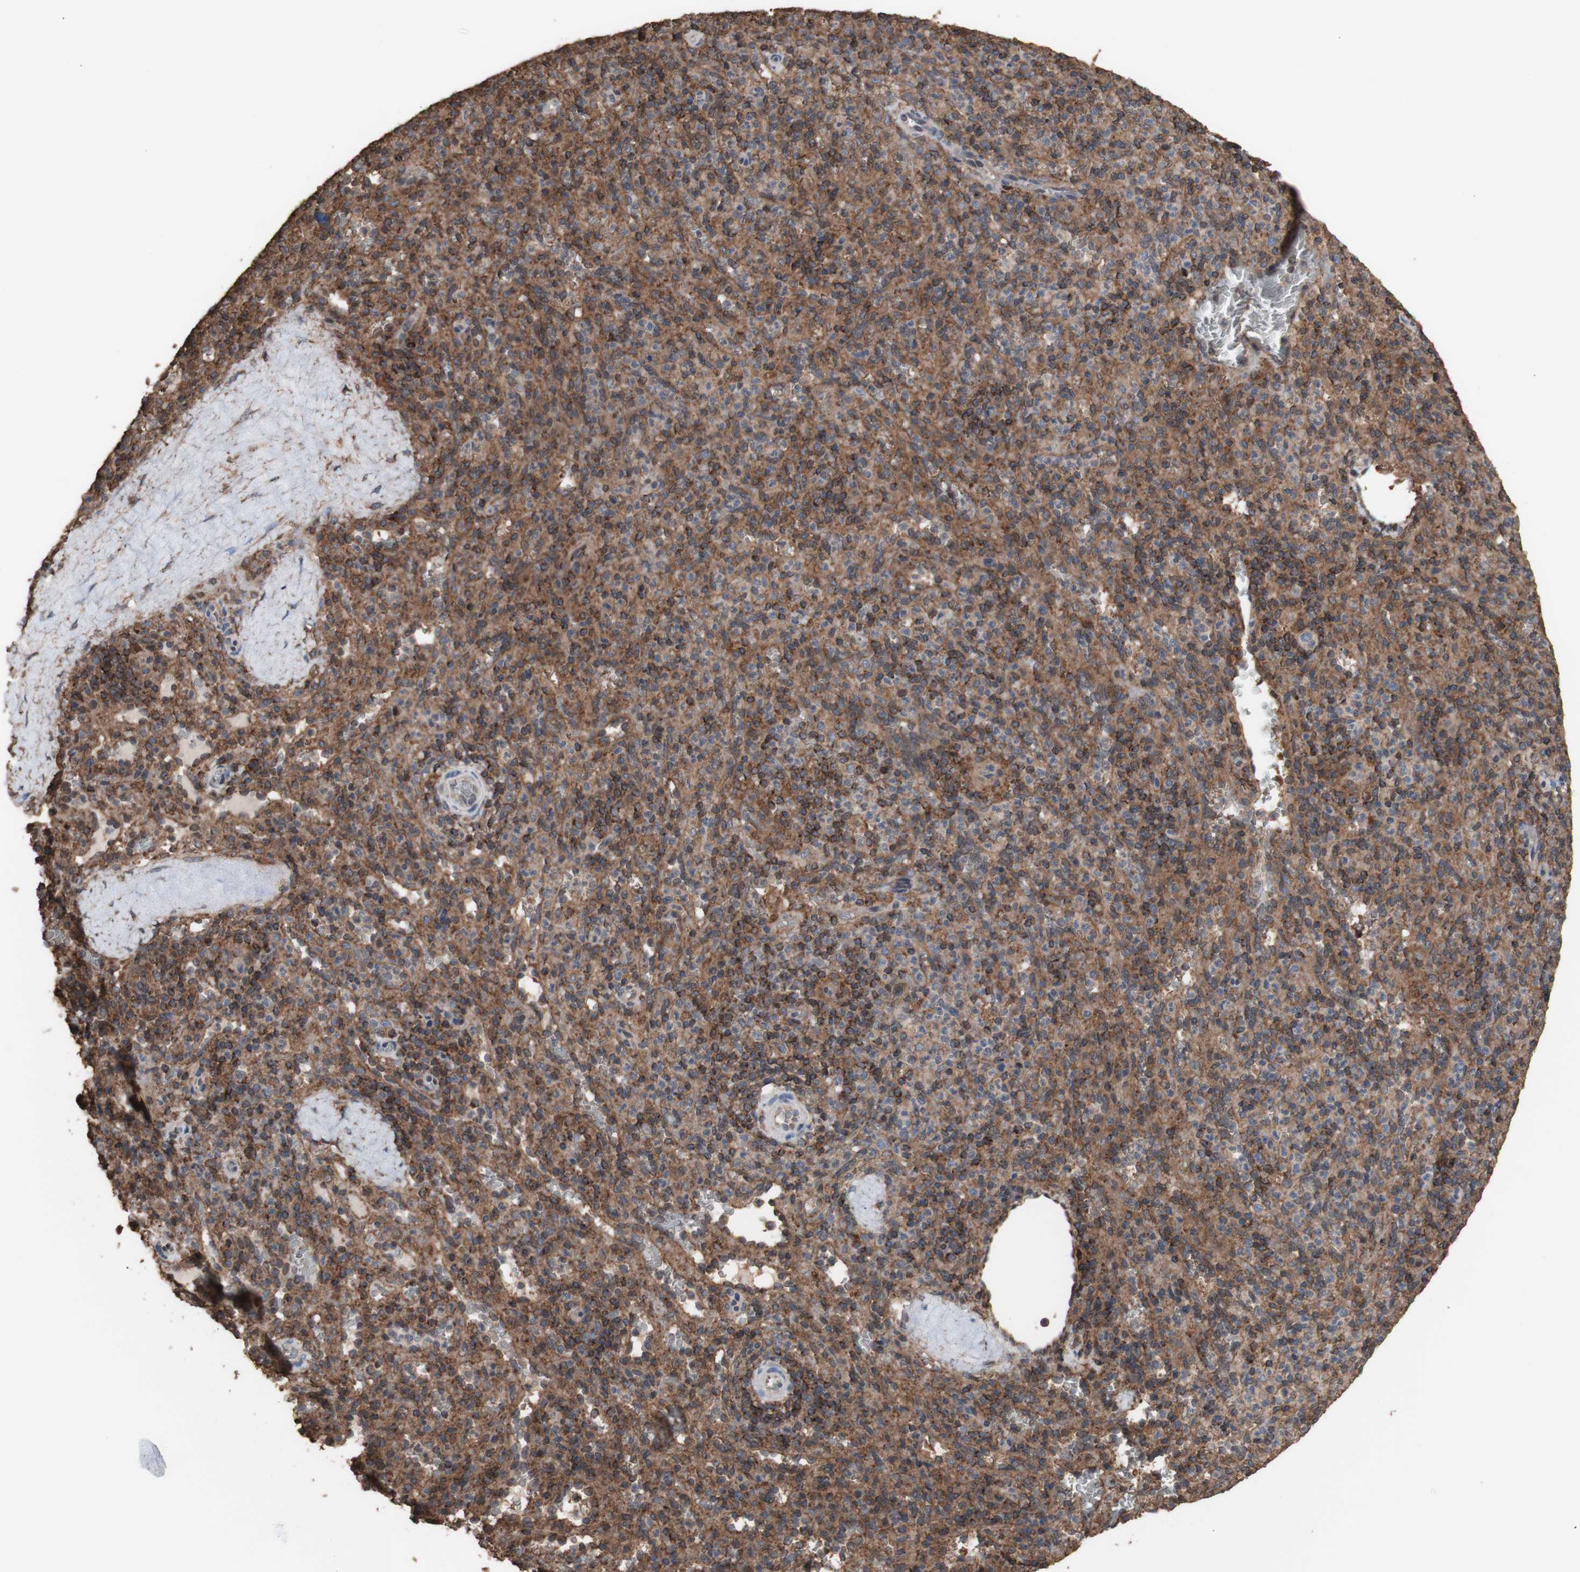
{"staining": {"intensity": "moderate", "quantity": ">75%", "location": "cytoplasmic/membranous"}, "tissue": "spleen", "cell_type": "Cells in red pulp", "image_type": "normal", "snomed": [{"axis": "morphology", "description": "Normal tissue, NOS"}, {"axis": "topography", "description": "Spleen"}], "caption": "Approximately >75% of cells in red pulp in benign human spleen display moderate cytoplasmic/membranous protein expression as visualized by brown immunohistochemical staining.", "gene": "ALDH9A1", "patient": {"sex": "male", "age": 36}}